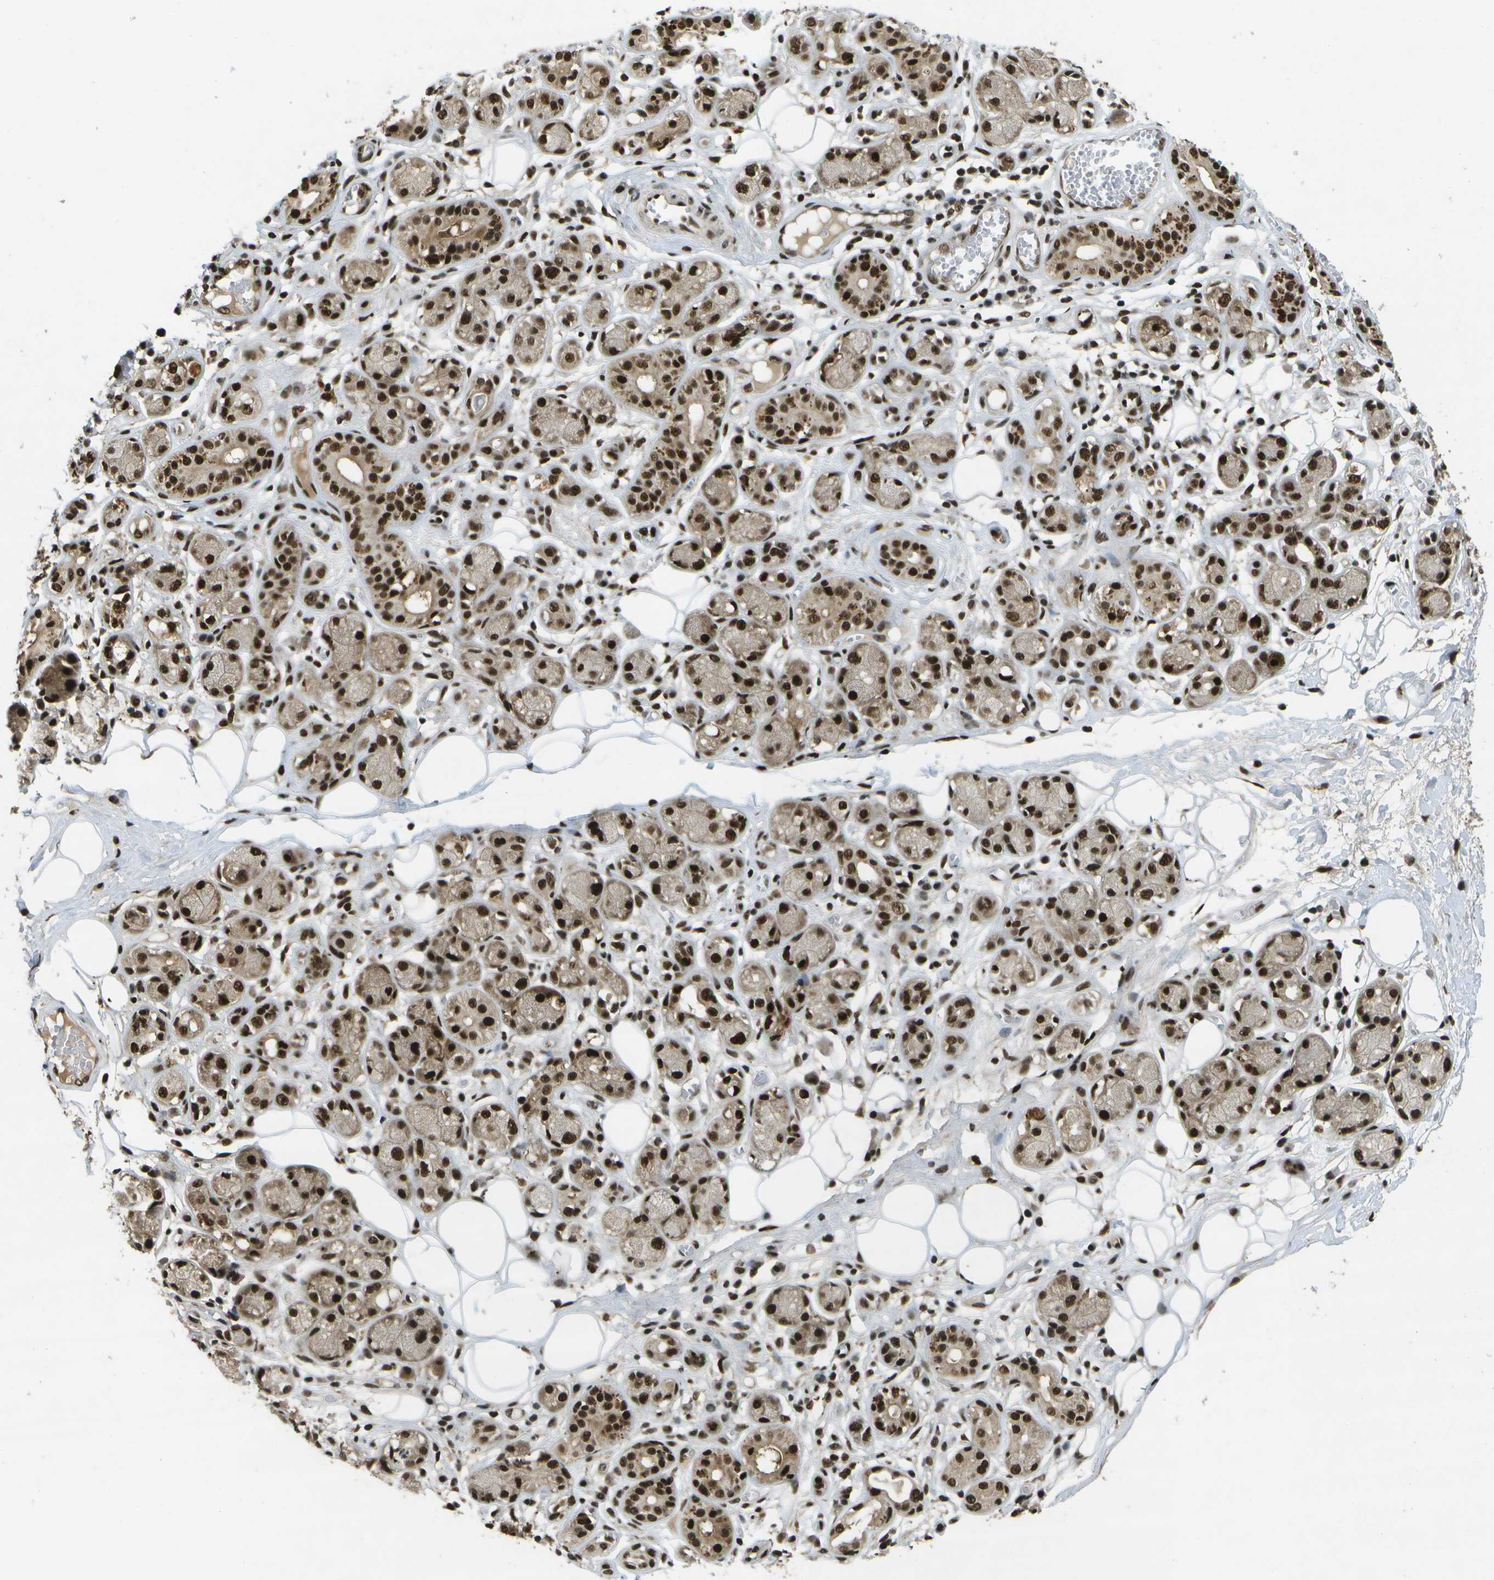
{"staining": {"intensity": "moderate", "quantity": ">75%", "location": "nuclear"}, "tissue": "adipose tissue", "cell_type": "Adipocytes", "image_type": "normal", "snomed": [{"axis": "morphology", "description": "Normal tissue, NOS"}, {"axis": "morphology", "description": "Inflammation, NOS"}, {"axis": "topography", "description": "Salivary gland"}, {"axis": "topography", "description": "Peripheral nerve tissue"}], "caption": "Immunohistochemistry (IHC) photomicrograph of unremarkable adipose tissue stained for a protein (brown), which demonstrates medium levels of moderate nuclear staining in approximately >75% of adipocytes.", "gene": "GANC", "patient": {"sex": "female", "age": 75}}